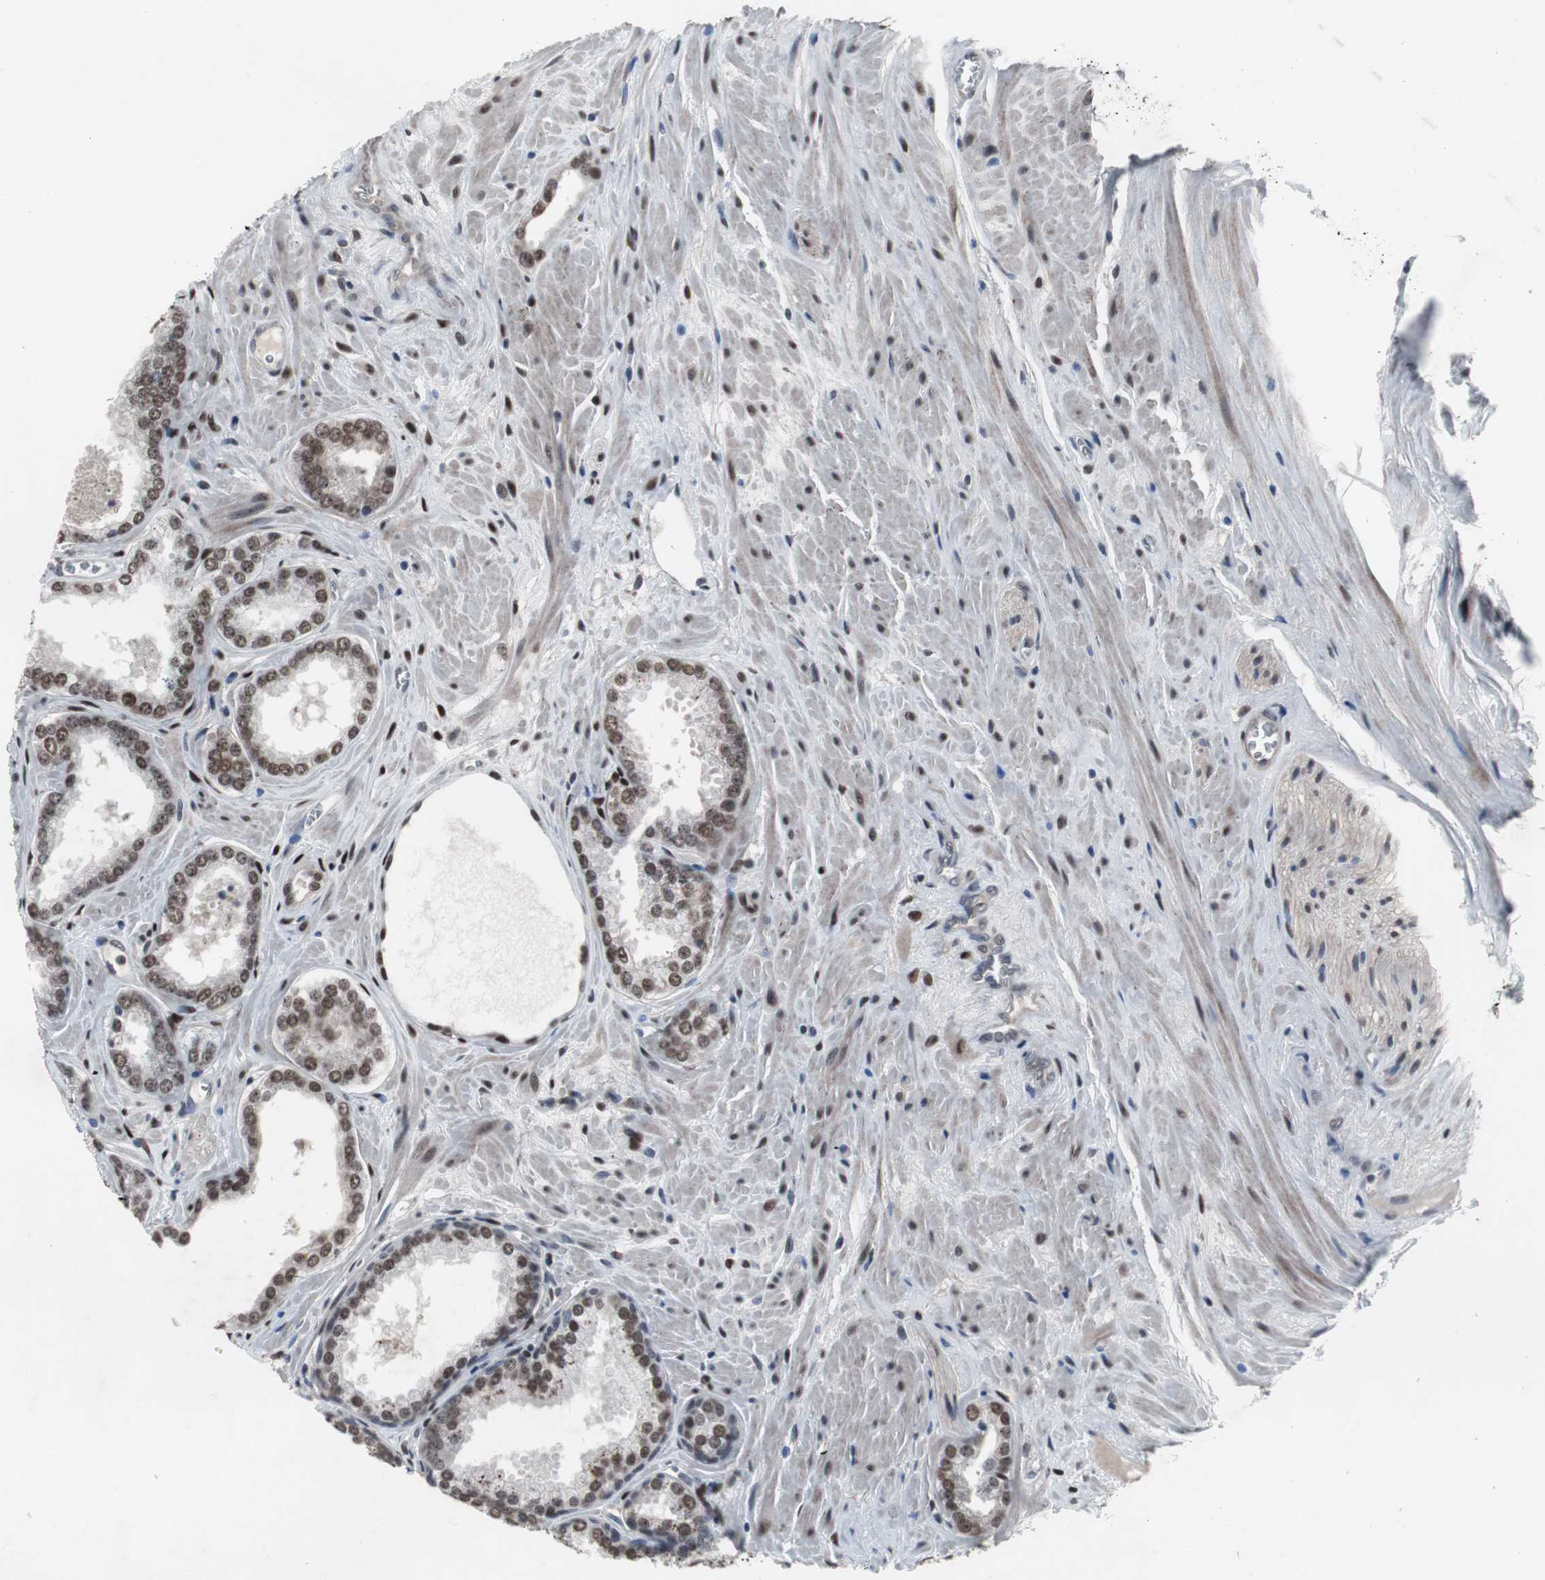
{"staining": {"intensity": "moderate", "quantity": ">75%", "location": "nuclear"}, "tissue": "prostate cancer", "cell_type": "Tumor cells", "image_type": "cancer", "snomed": [{"axis": "morphology", "description": "Adenocarcinoma, Low grade"}, {"axis": "topography", "description": "Prostate"}], "caption": "Immunohistochemical staining of human prostate cancer shows medium levels of moderate nuclear staining in about >75% of tumor cells.", "gene": "FOXP4", "patient": {"sex": "male", "age": 60}}